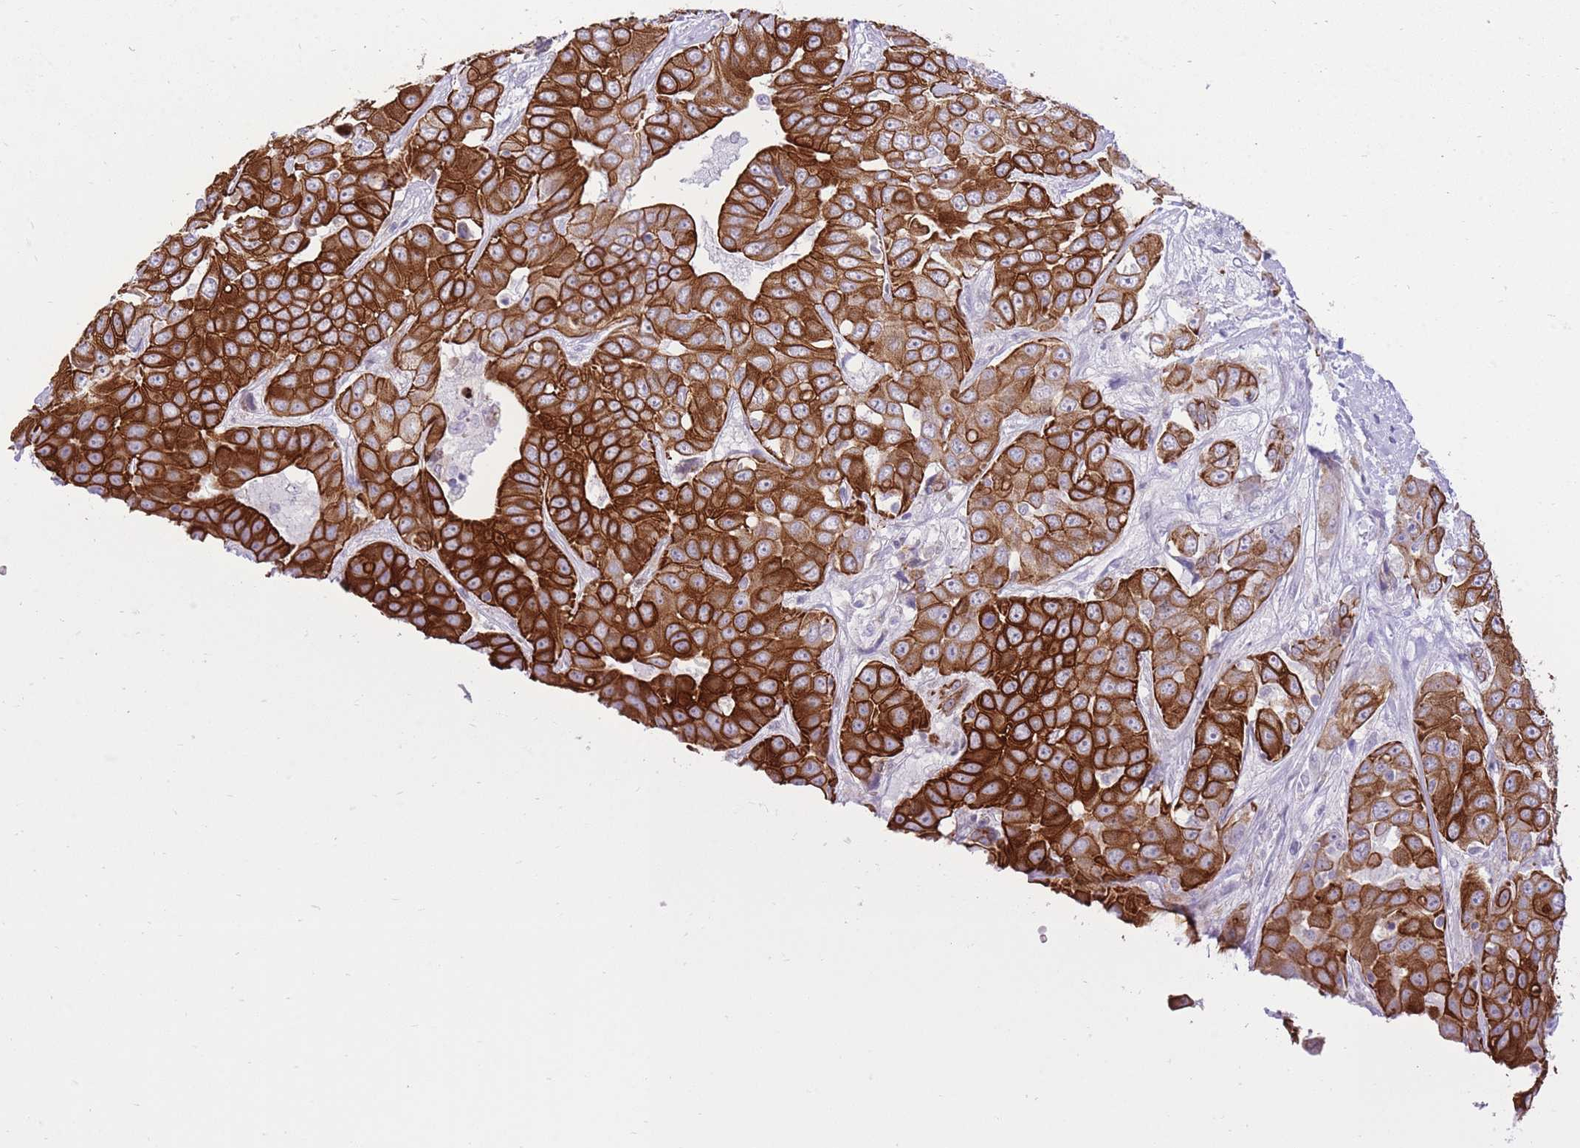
{"staining": {"intensity": "strong", "quantity": ">75%", "location": "cytoplasmic/membranous"}, "tissue": "liver cancer", "cell_type": "Tumor cells", "image_type": "cancer", "snomed": [{"axis": "morphology", "description": "Cholangiocarcinoma"}, {"axis": "topography", "description": "Liver"}], "caption": "Strong cytoplasmic/membranous positivity for a protein is identified in approximately >75% of tumor cells of liver cholangiocarcinoma using immunohistochemistry.", "gene": "MEIS3", "patient": {"sex": "female", "age": 52}}